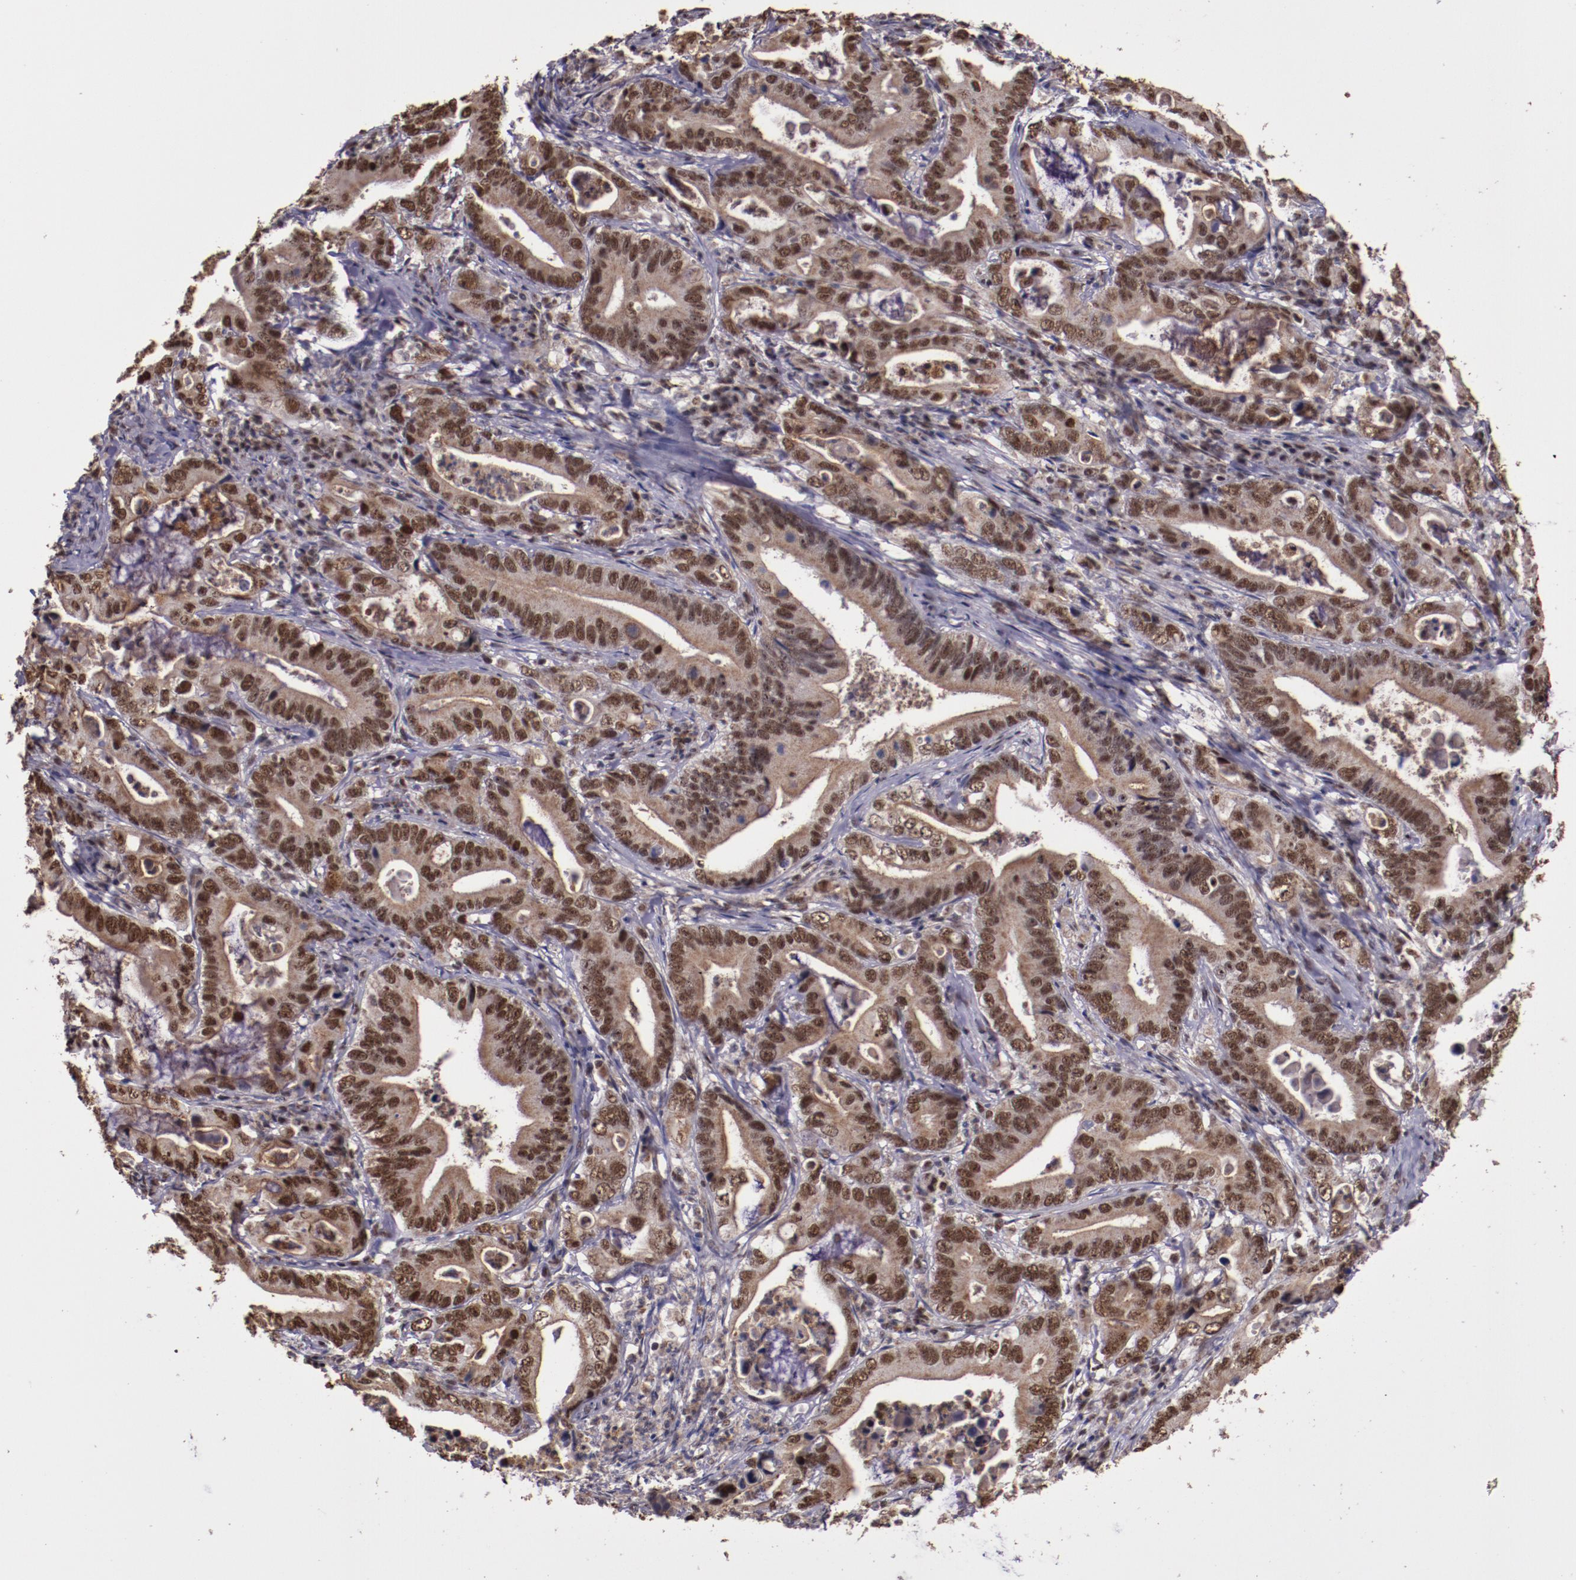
{"staining": {"intensity": "moderate", "quantity": ">75%", "location": "cytoplasmic/membranous,nuclear"}, "tissue": "stomach cancer", "cell_type": "Tumor cells", "image_type": "cancer", "snomed": [{"axis": "morphology", "description": "Adenocarcinoma, NOS"}, {"axis": "topography", "description": "Stomach, upper"}], "caption": "Immunohistochemistry (DAB (3,3'-diaminobenzidine)) staining of human stomach adenocarcinoma reveals moderate cytoplasmic/membranous and nuclear protein staining in about >75% of tumor cells.", "gene": "CECR2", "patient": {"sex": "male", "age": 63}}